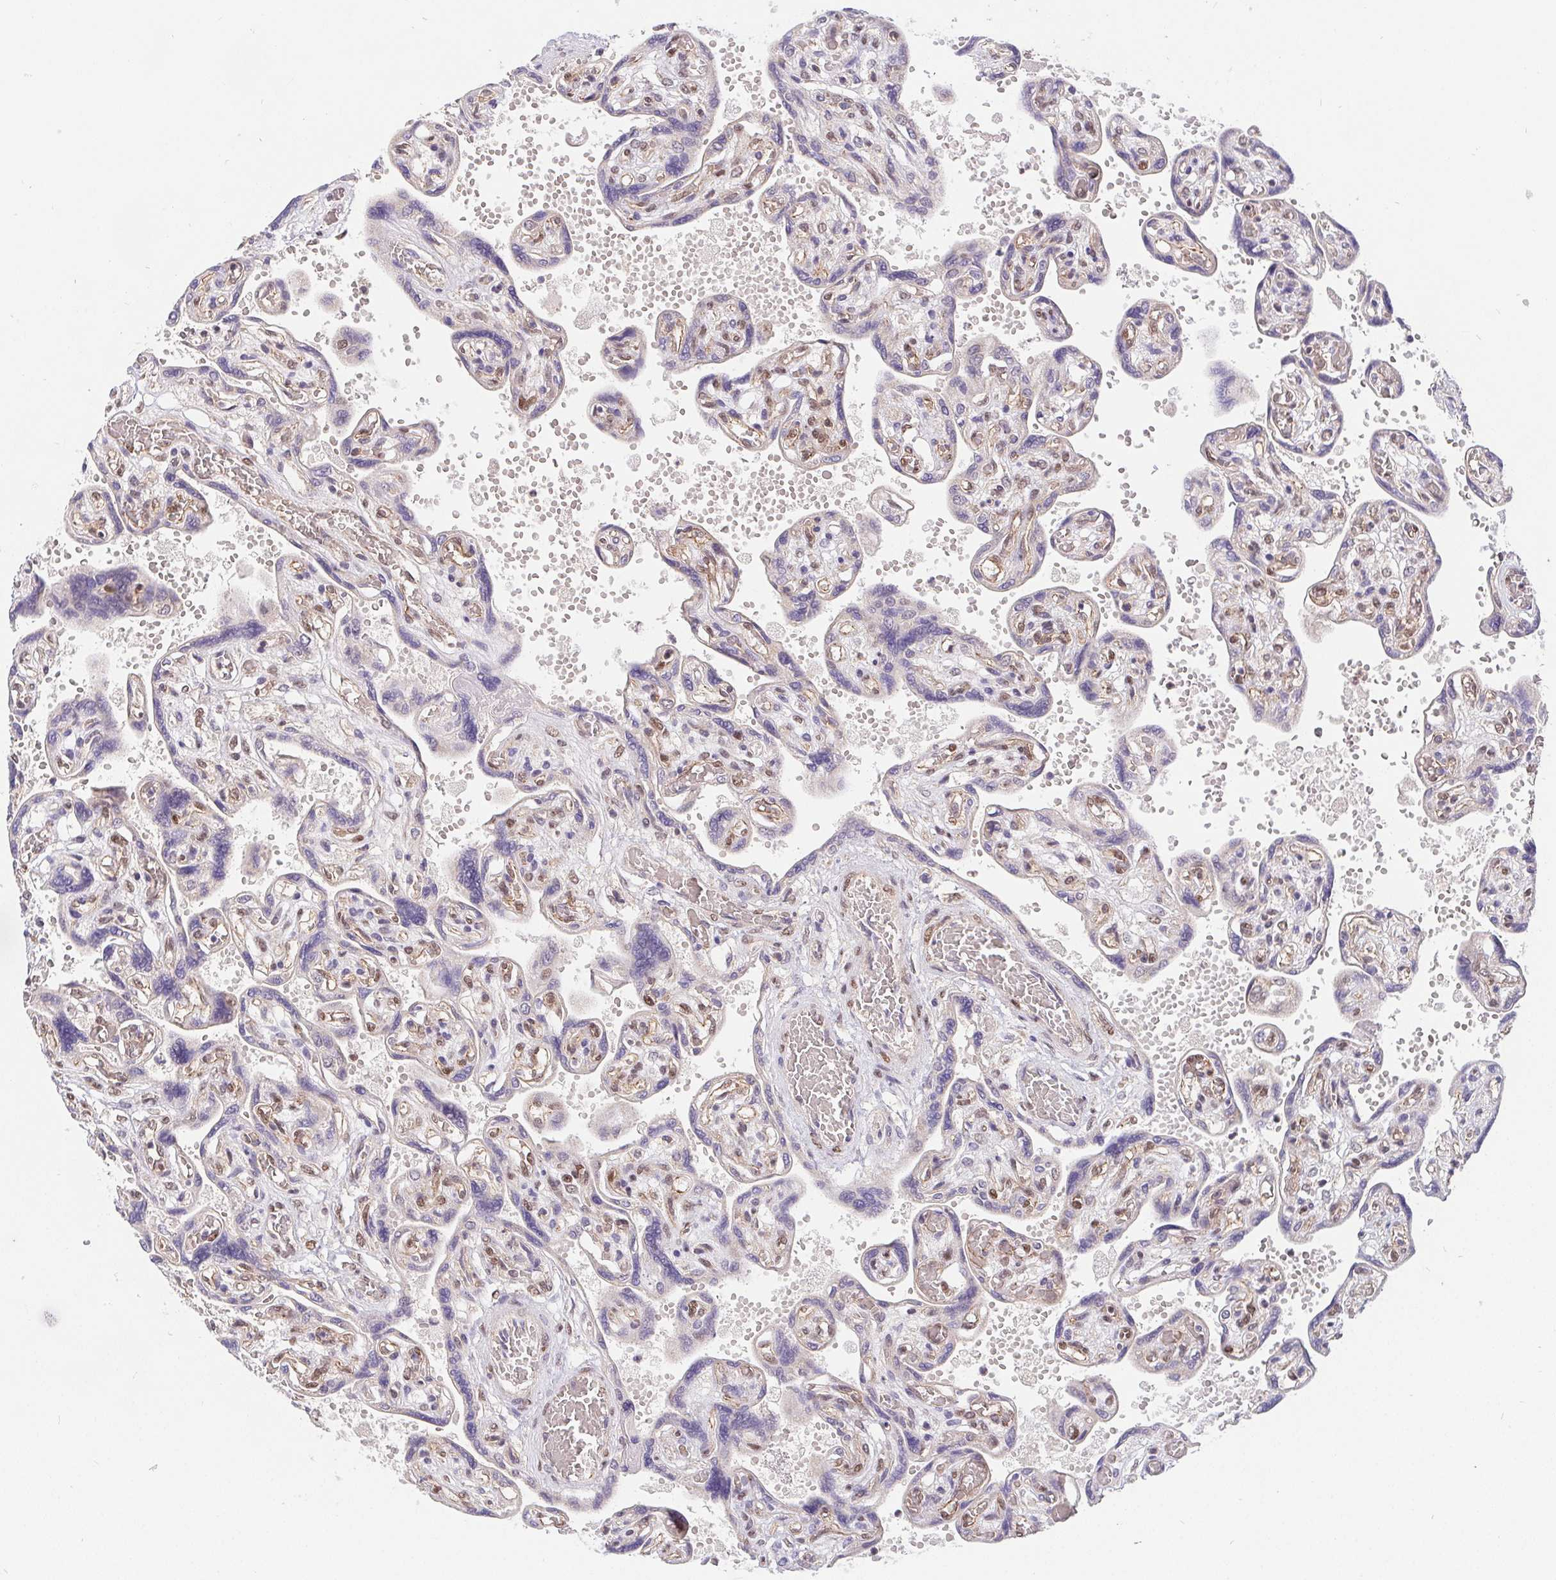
{"staining": {"intensity": "moderate", "quantity": ">75%", "location": "nuclear"}, "tissue": "placenta", "cell_type": "Decidual cells", "image_type": "normal", "snomed": [{"axis": "morphology", "description": "Normal tissue, NOS"}, {"axis": "topography", "description": "Placenta"}], "caption": "A medium amount of moderate nuclear expression is identified in about >75% of decidual cells in normal placenta.", "gene": "POU2F1", "patient": {"sex": "female", "age": 32}}